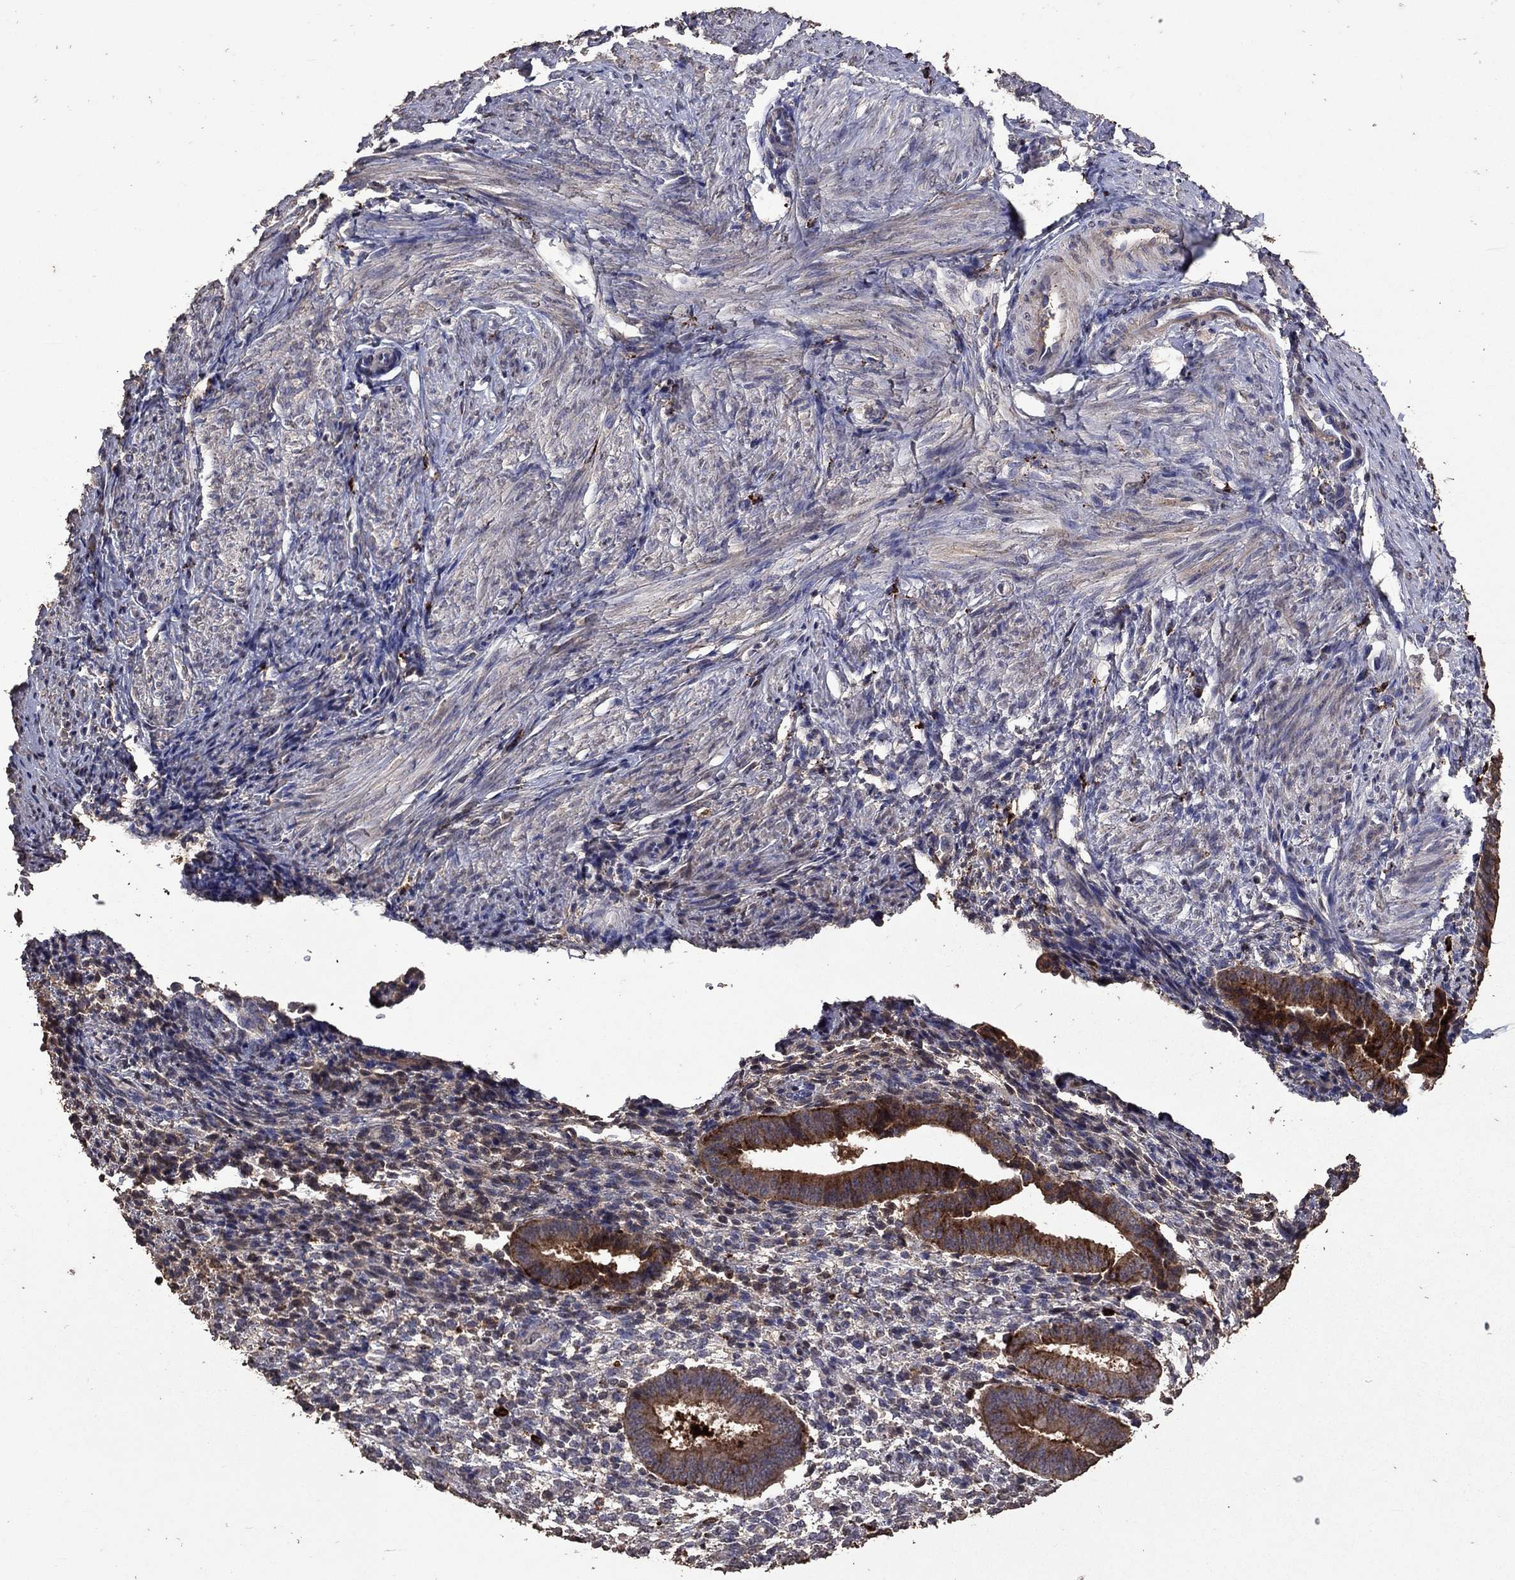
{"staining": {"intensity": "negative", "quantity": "none", "location": "none"}, "tissue": "endometrium", "cell_type": "Cells in endometrial stroma", "image_type": "normal", "snomed": [{"axis": "morphology", "description": "Normal tissue, NOS"}, {"axis": "topography", "description": "Endometrium"}], "caption": "Immunohistochemistry (IHC) histopathology image of benign endometrium stained for a protein (brown), which exhibits no expression in cells in endometrial stroma.", "gene": "SERPINA5", "patient": {"sex": "female", "age": 47}}